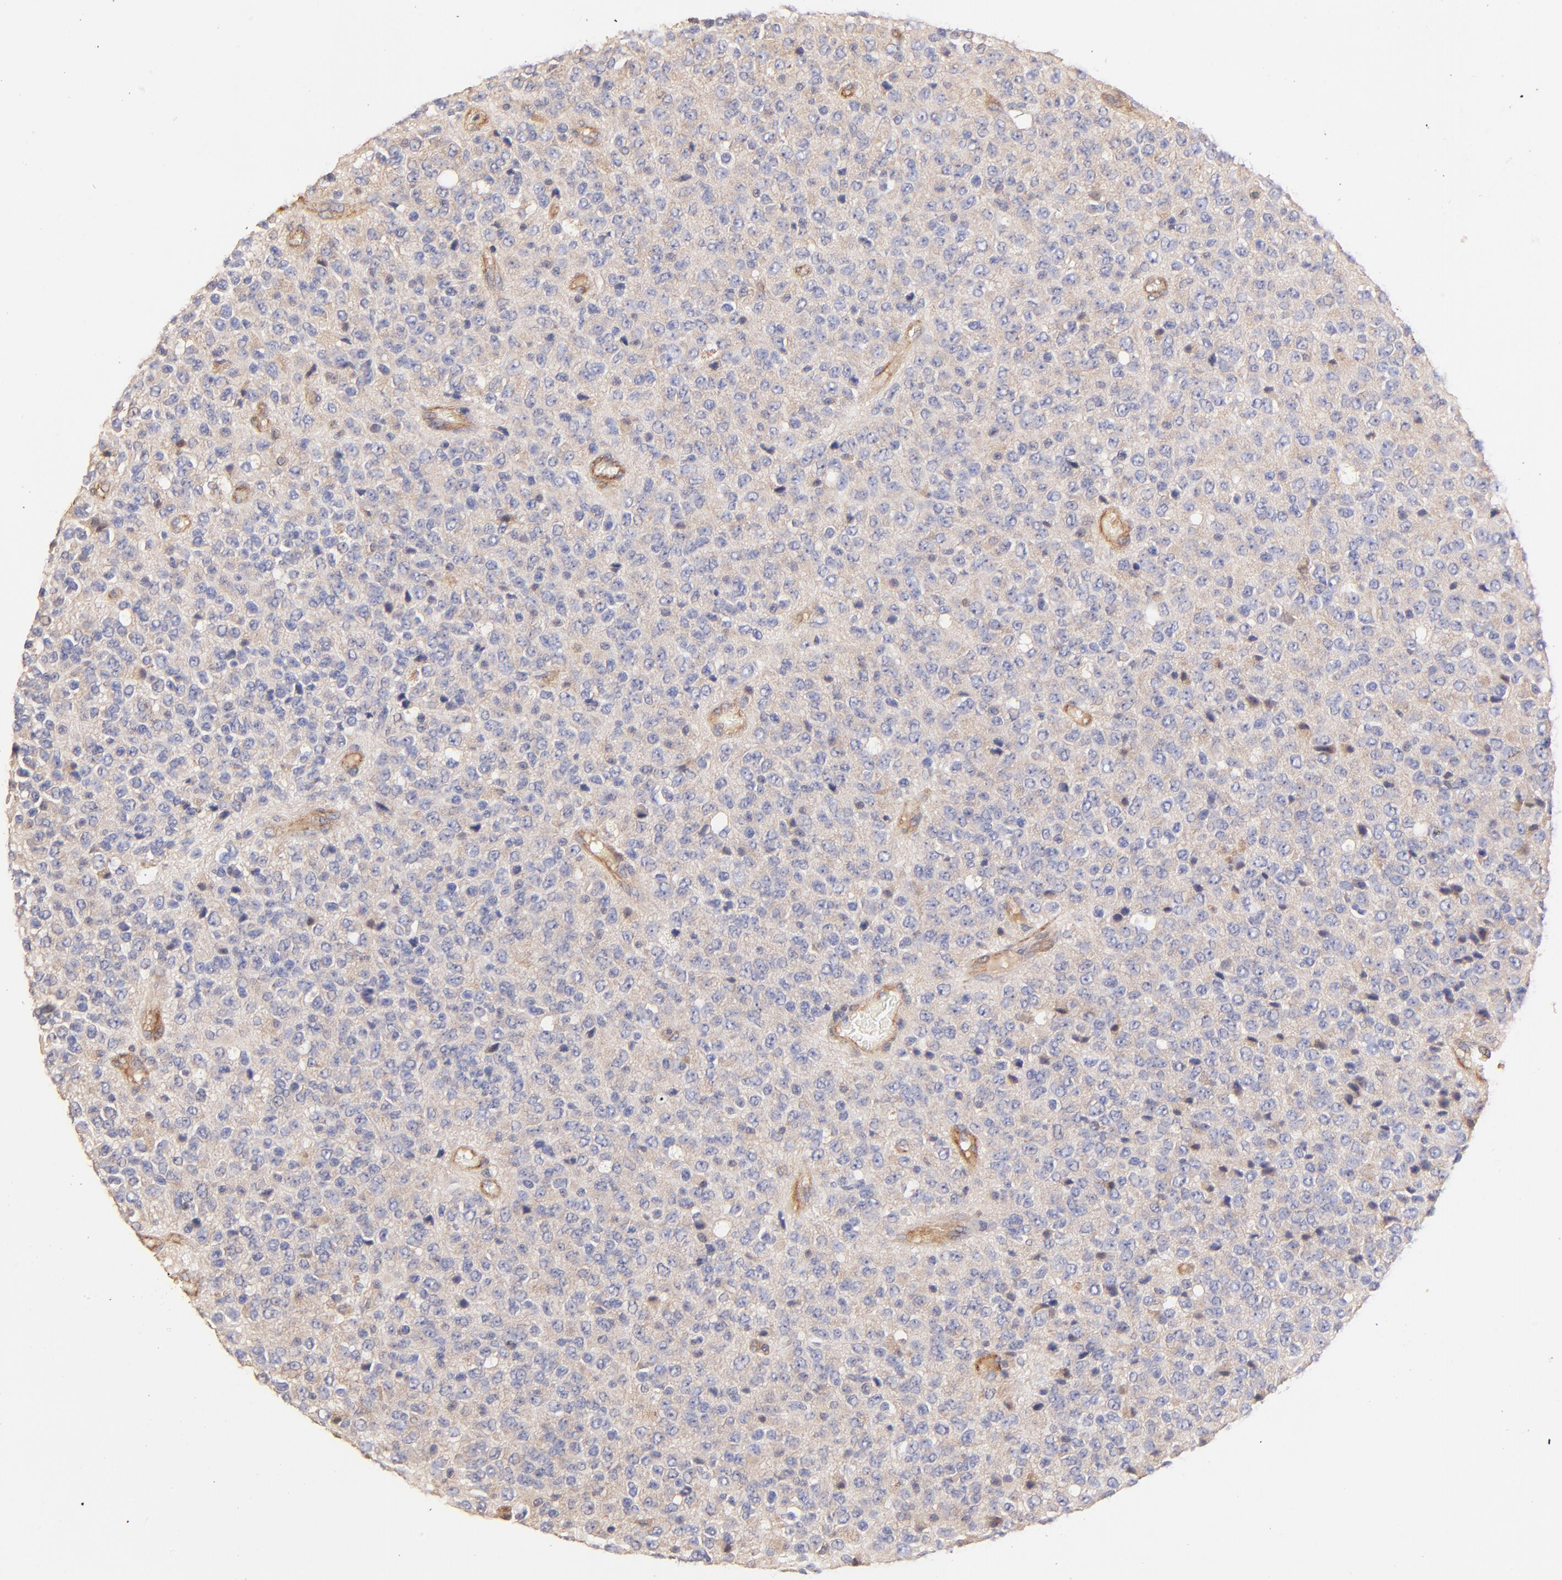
{"staining": {"intensity": "negative", "quantity": "none", "location": "none"}, "tissue": "glioma", "cell_type": "Tumor cells", "image_type": "cancer", "snomed": [{"axis": "morphology", "description": "Glioma, malignant, High grade"}, {"axis": "topography", "description": "pancreas cauda"}], "caption": "Human malignant glioma (high-grade) stained for a protein using IHC demonstrates no positivity in tumor cells.", "gene": "TNFAIP3", "patient": {"sex": "male", "age": 60}}